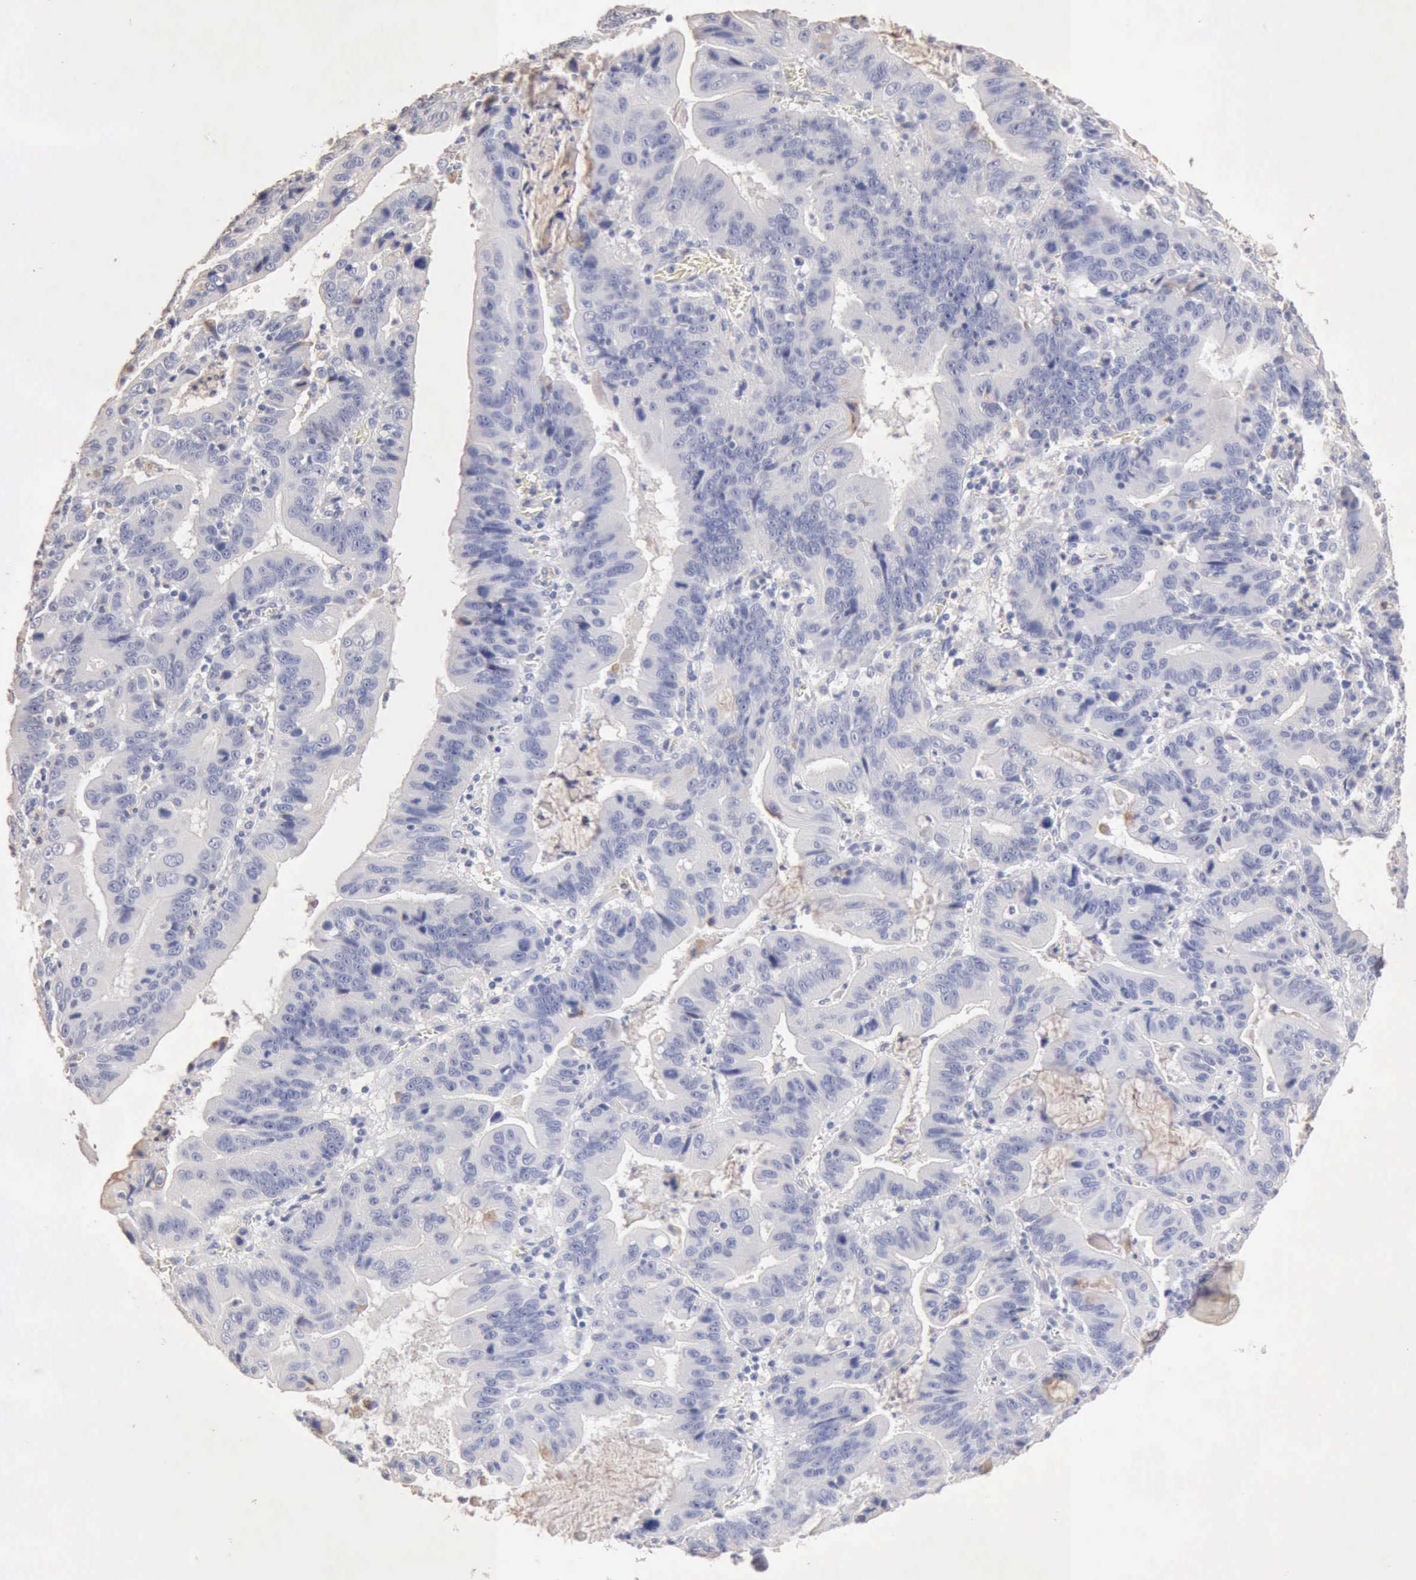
{"staining": {"intensity": "negative", "quantity": "none", "location": "none"}, "tissue": "stomach cancer", "cell_type": "Tumor cells", "image_type": "cancer", "snomed": [{"axis": "morphology", "description": "Adenocarcinoma, NOS"}, {"axis": "topography", "description": "Stomach, upper"}], "caption": "A high-resolution image shows immunohistochemistry (IHC) staining of stomach cancer (adenocarcinoma), which reveals no significant positivity in tumor cells.", "gene": "KRT6B", "patient": {"sex": "male", "age": 63}}